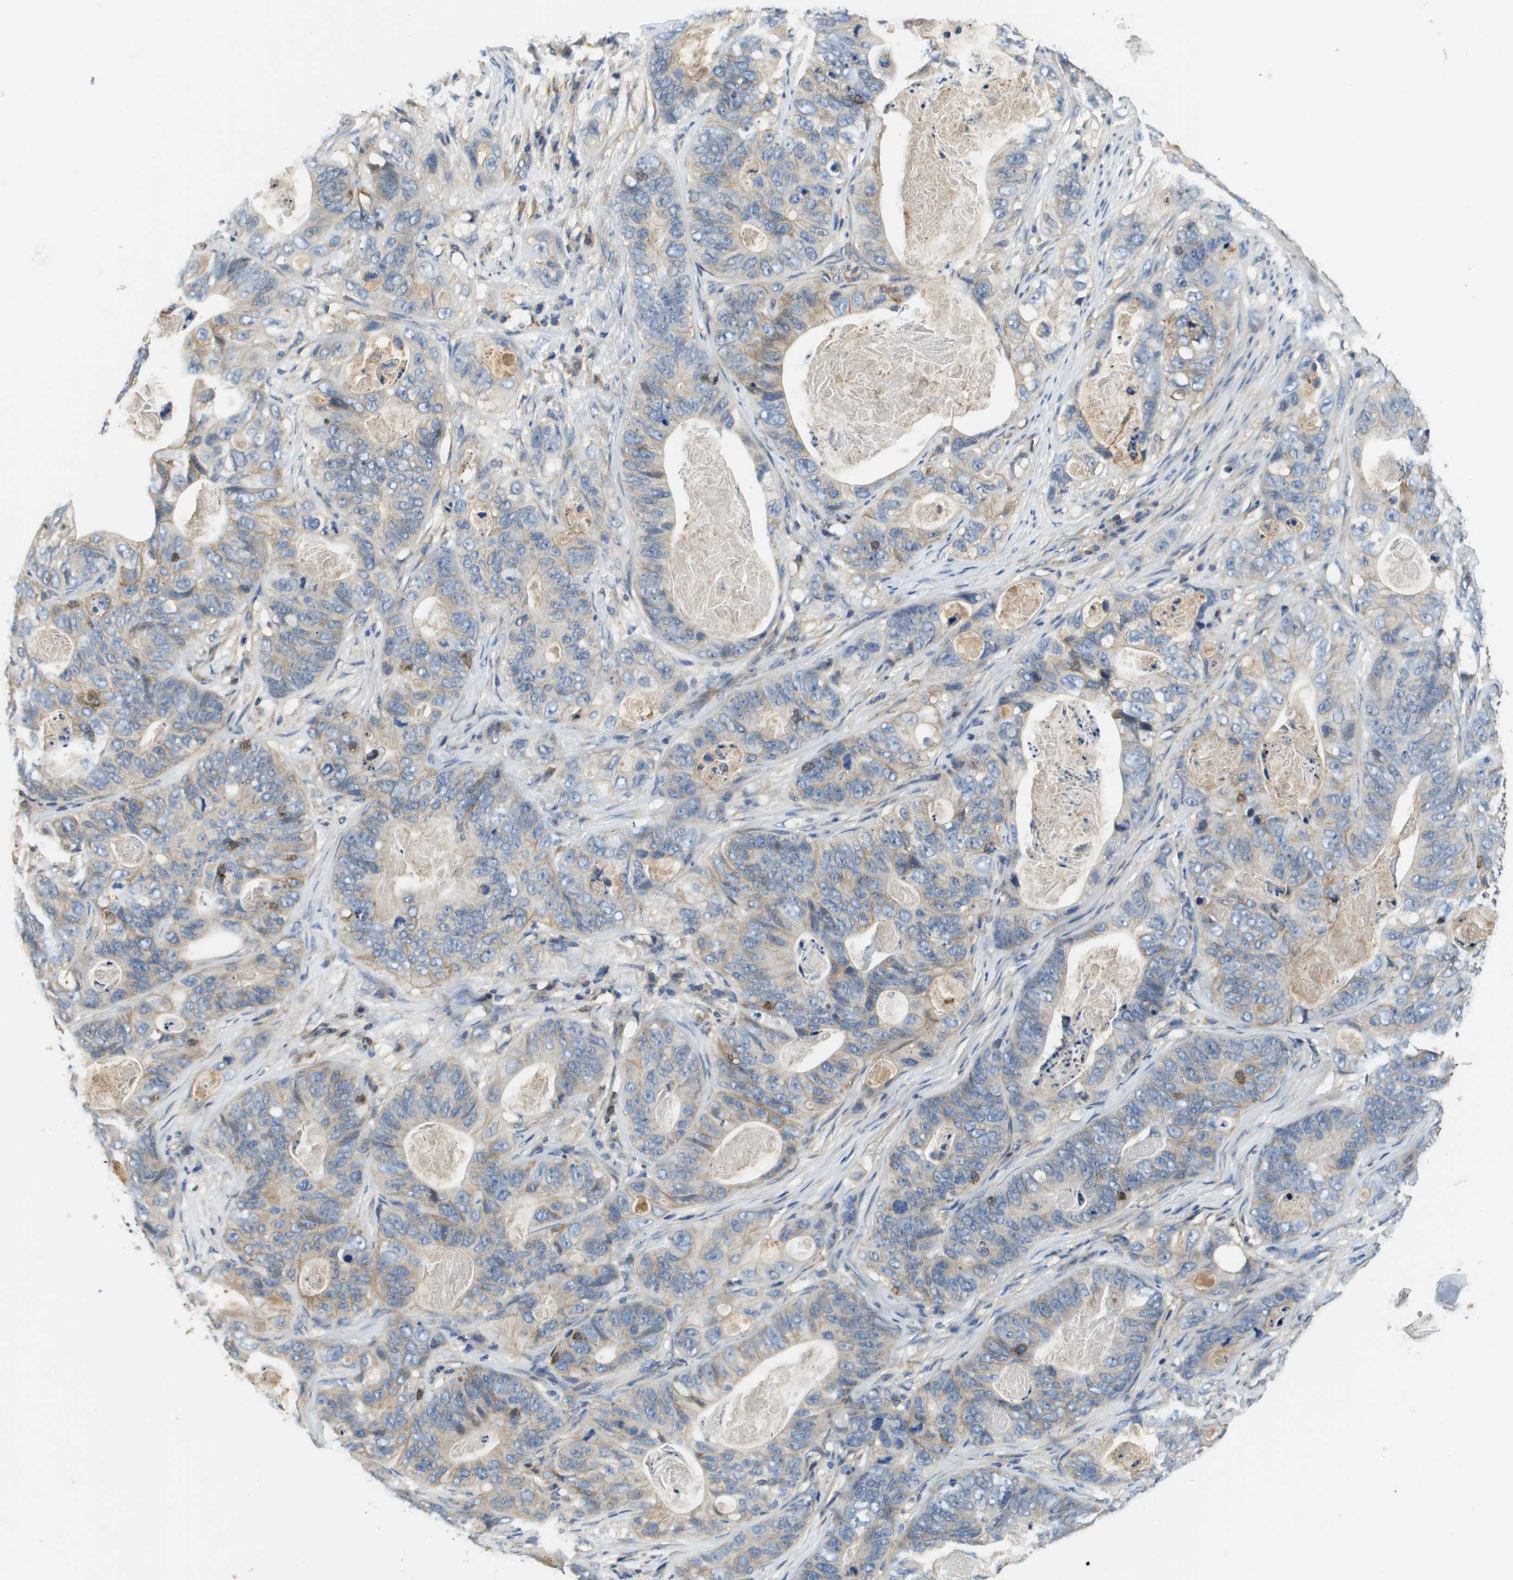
{"staining": {"intensity": "weak", "quantity": "<25%", "location": "cytoplasmic/membranous"}, "tissue": "stomach cancer", "cell_type": "Tumor cells", "image_type": "cancer", "snomed": [{"axis": "morphology", "description": "Adenocarcinoma, NOS"}, {"axis": "topography", "description": "Stomach"}], "caption": "Immunohistochemistry (IHC) of stomach cancer shows no staining in tumor cells.", "gene": "SLC16A3", "patient": {"sex": "female", "age": 89}}